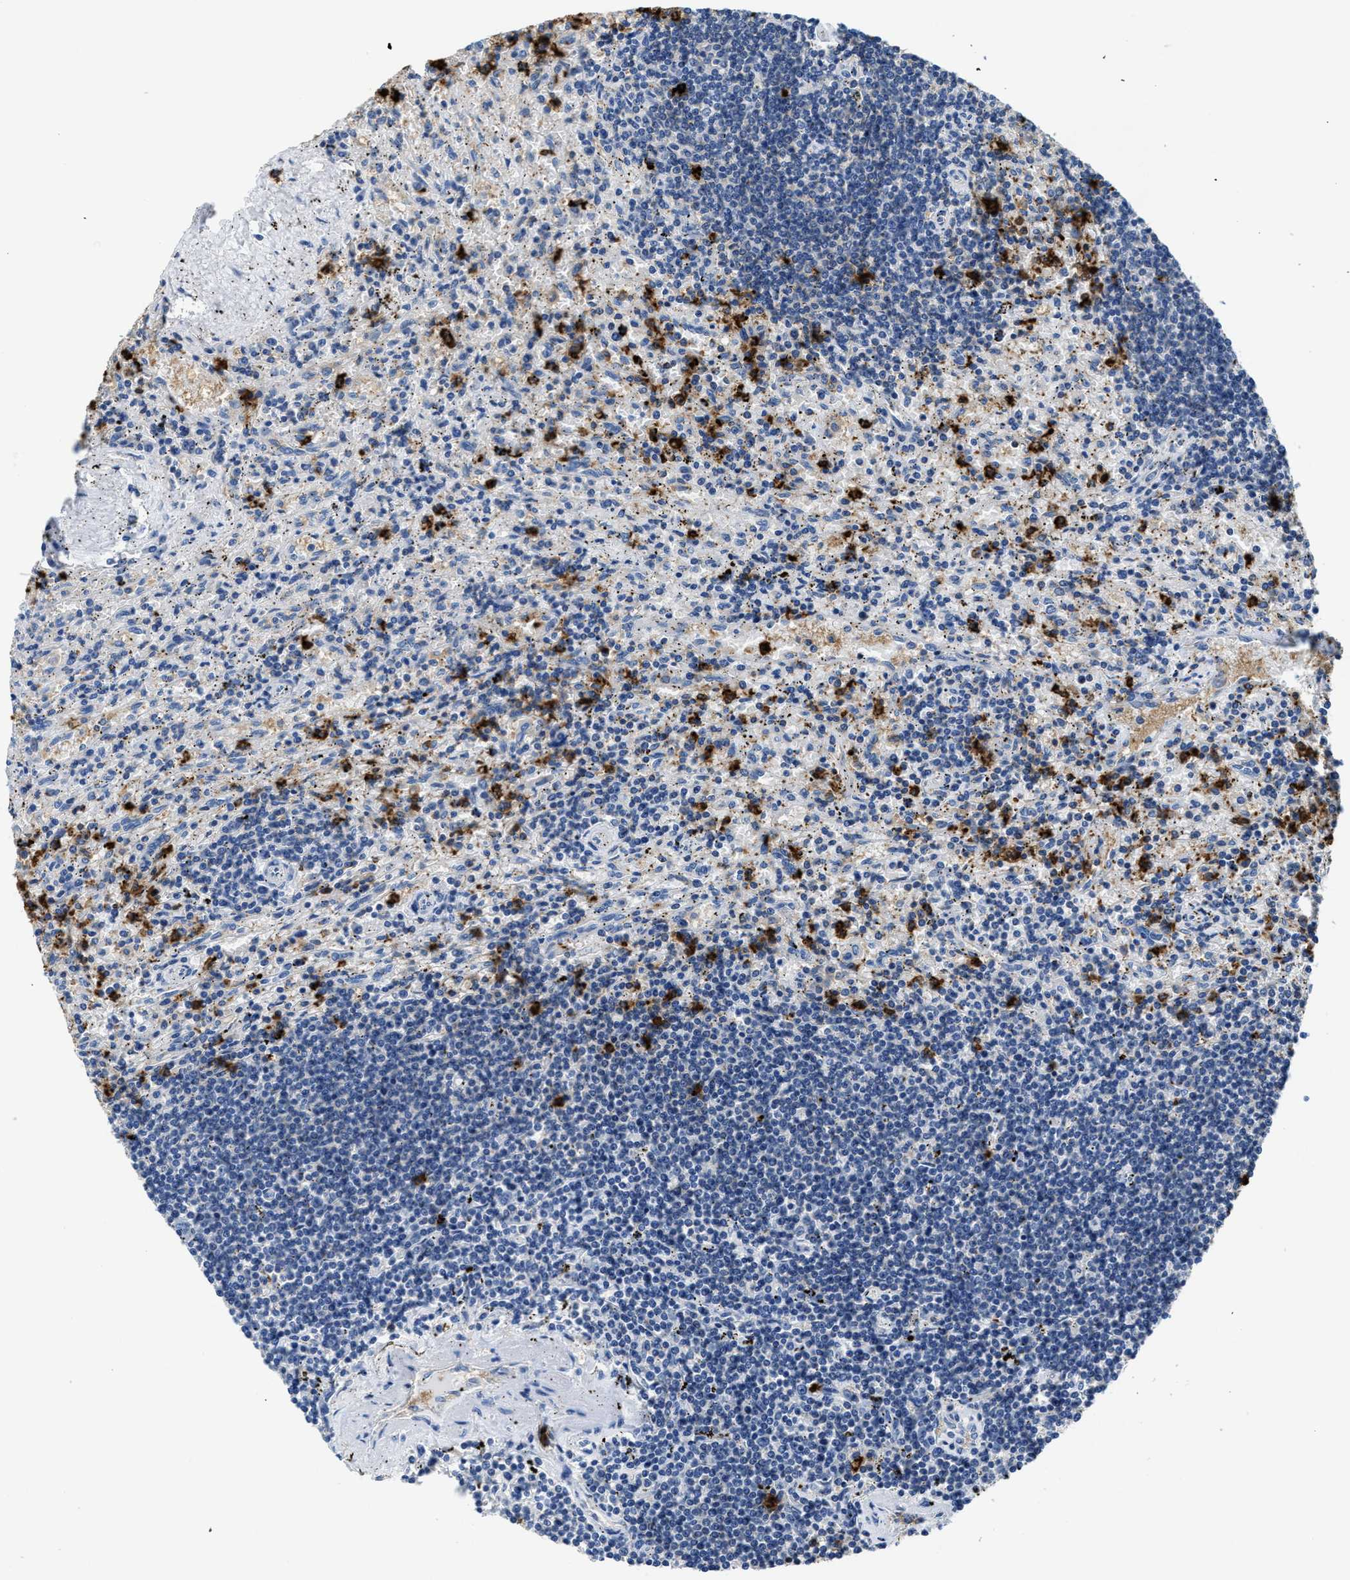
{"staining": {"intensity": "negative", "quantity": "none", "location": "none"}, "tissue": "lymphoma", "cell_type": "Tumor cells", "image_type": "cancer", "snomed": [{"axis": "morphology", "description": "Malignant lymphoma, non-Hodgkin's type, Low grade"}, {"axis": "topography", "description": "Spleen"}], "caption": "This is an immunohistochemistry (IHC) micrograph of human malignant lymphoma, non-Hodgkin's type (low-grade). There is no expression in tumor cells.", "gene": "TRAF6", "patient": {"sex": "male", "age": 76}}